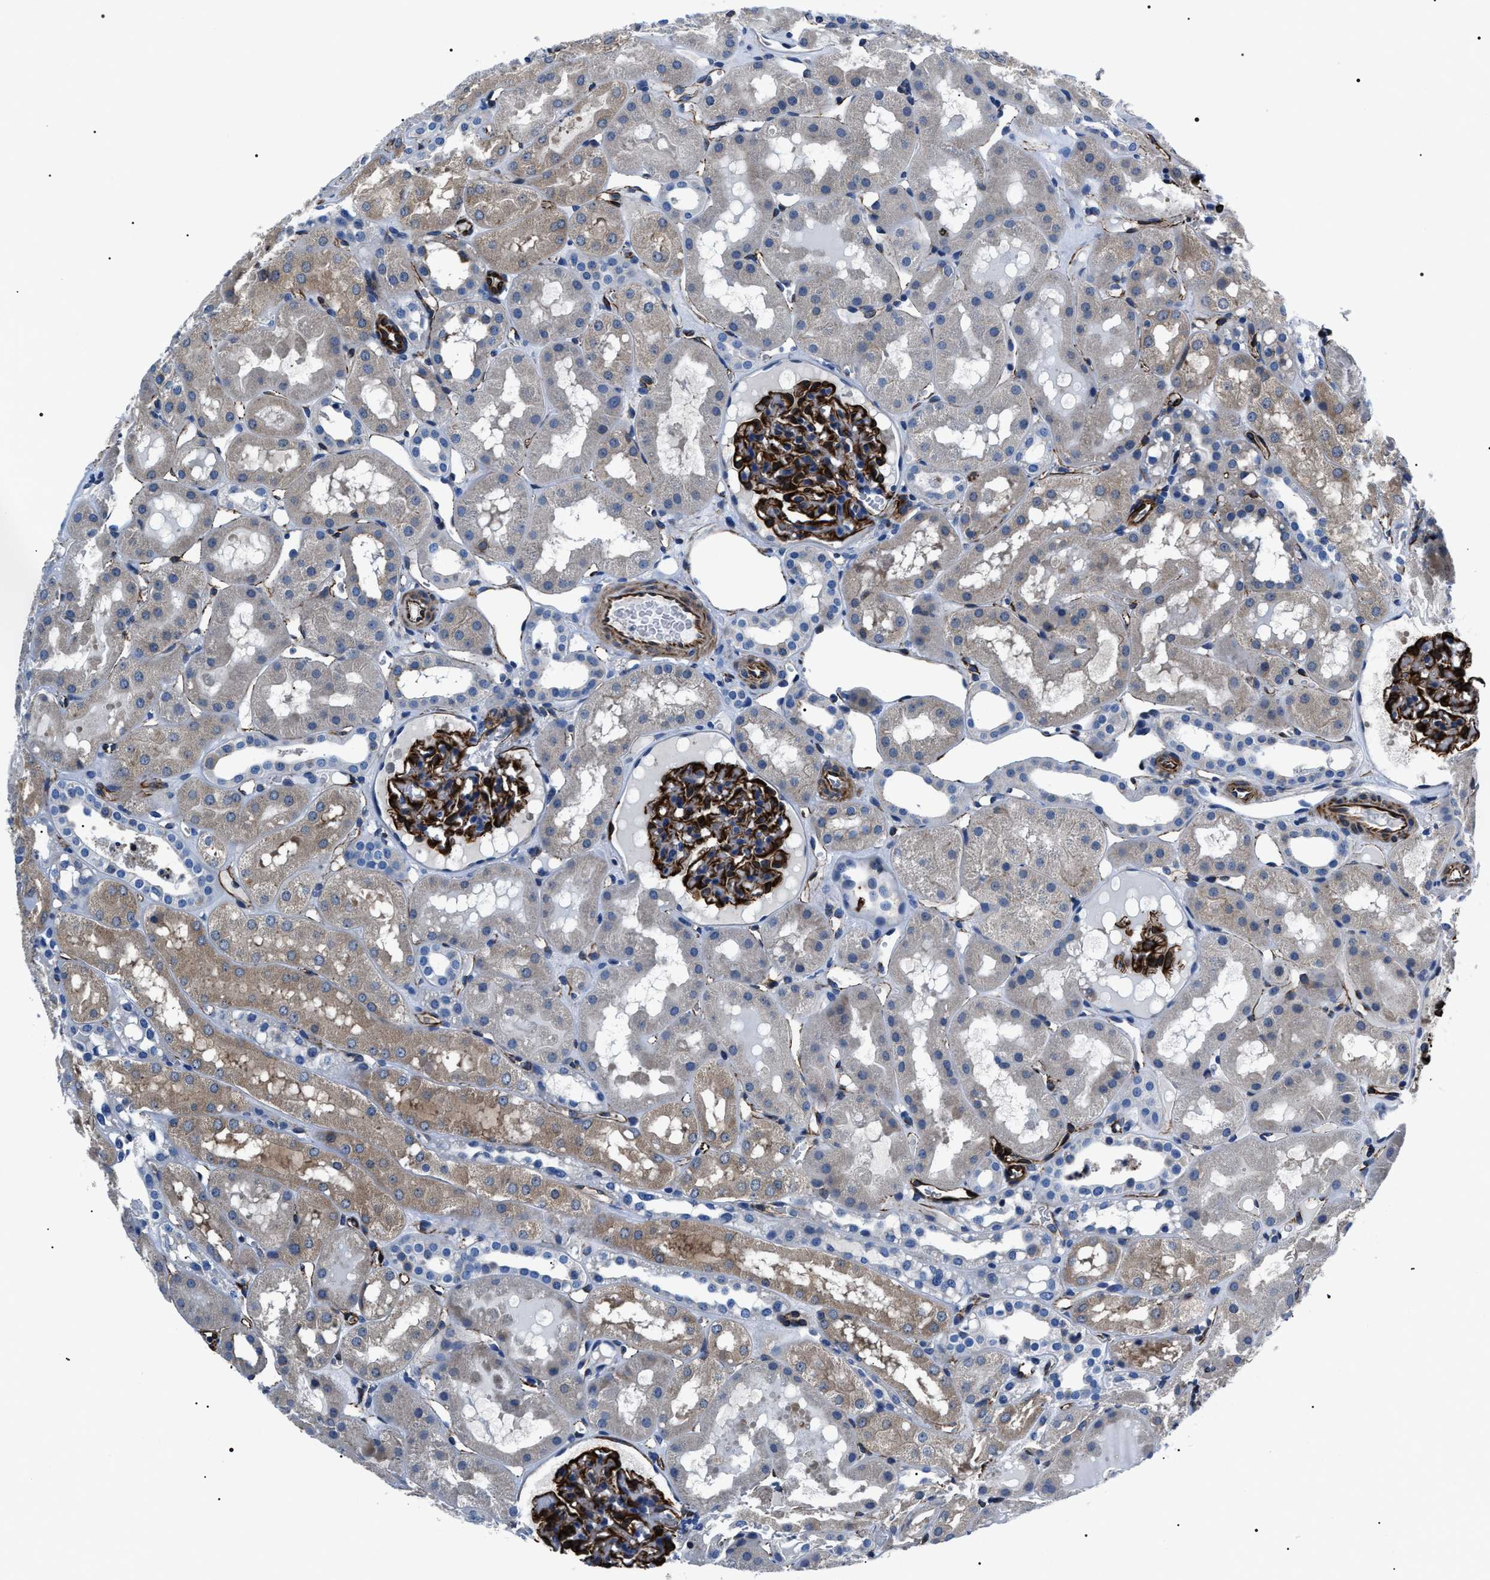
{"staining": {"intensity": "strong", "quantity": "25%-75%", "location": "cytoplasmic/membranous"}, "tissue": "kidney", "cell_type": "Cells in glomeruli", "image_type": "normal", "snomed": [{"axis": "morphology", "description": "Normal tissue, NOS"}, {"axis": "topography", "description": "Kidney"}, {"axis": "topography", "description": "Urinary bladder"}], "caption": "Immunohistochemical staining of normal kidney displays strong cytoplasmic/membranous protein expression in approximately 25%-75% of cells in glomeruli.", "gene": "BAG2", "patient": {"sex": "male", "age": 16}}